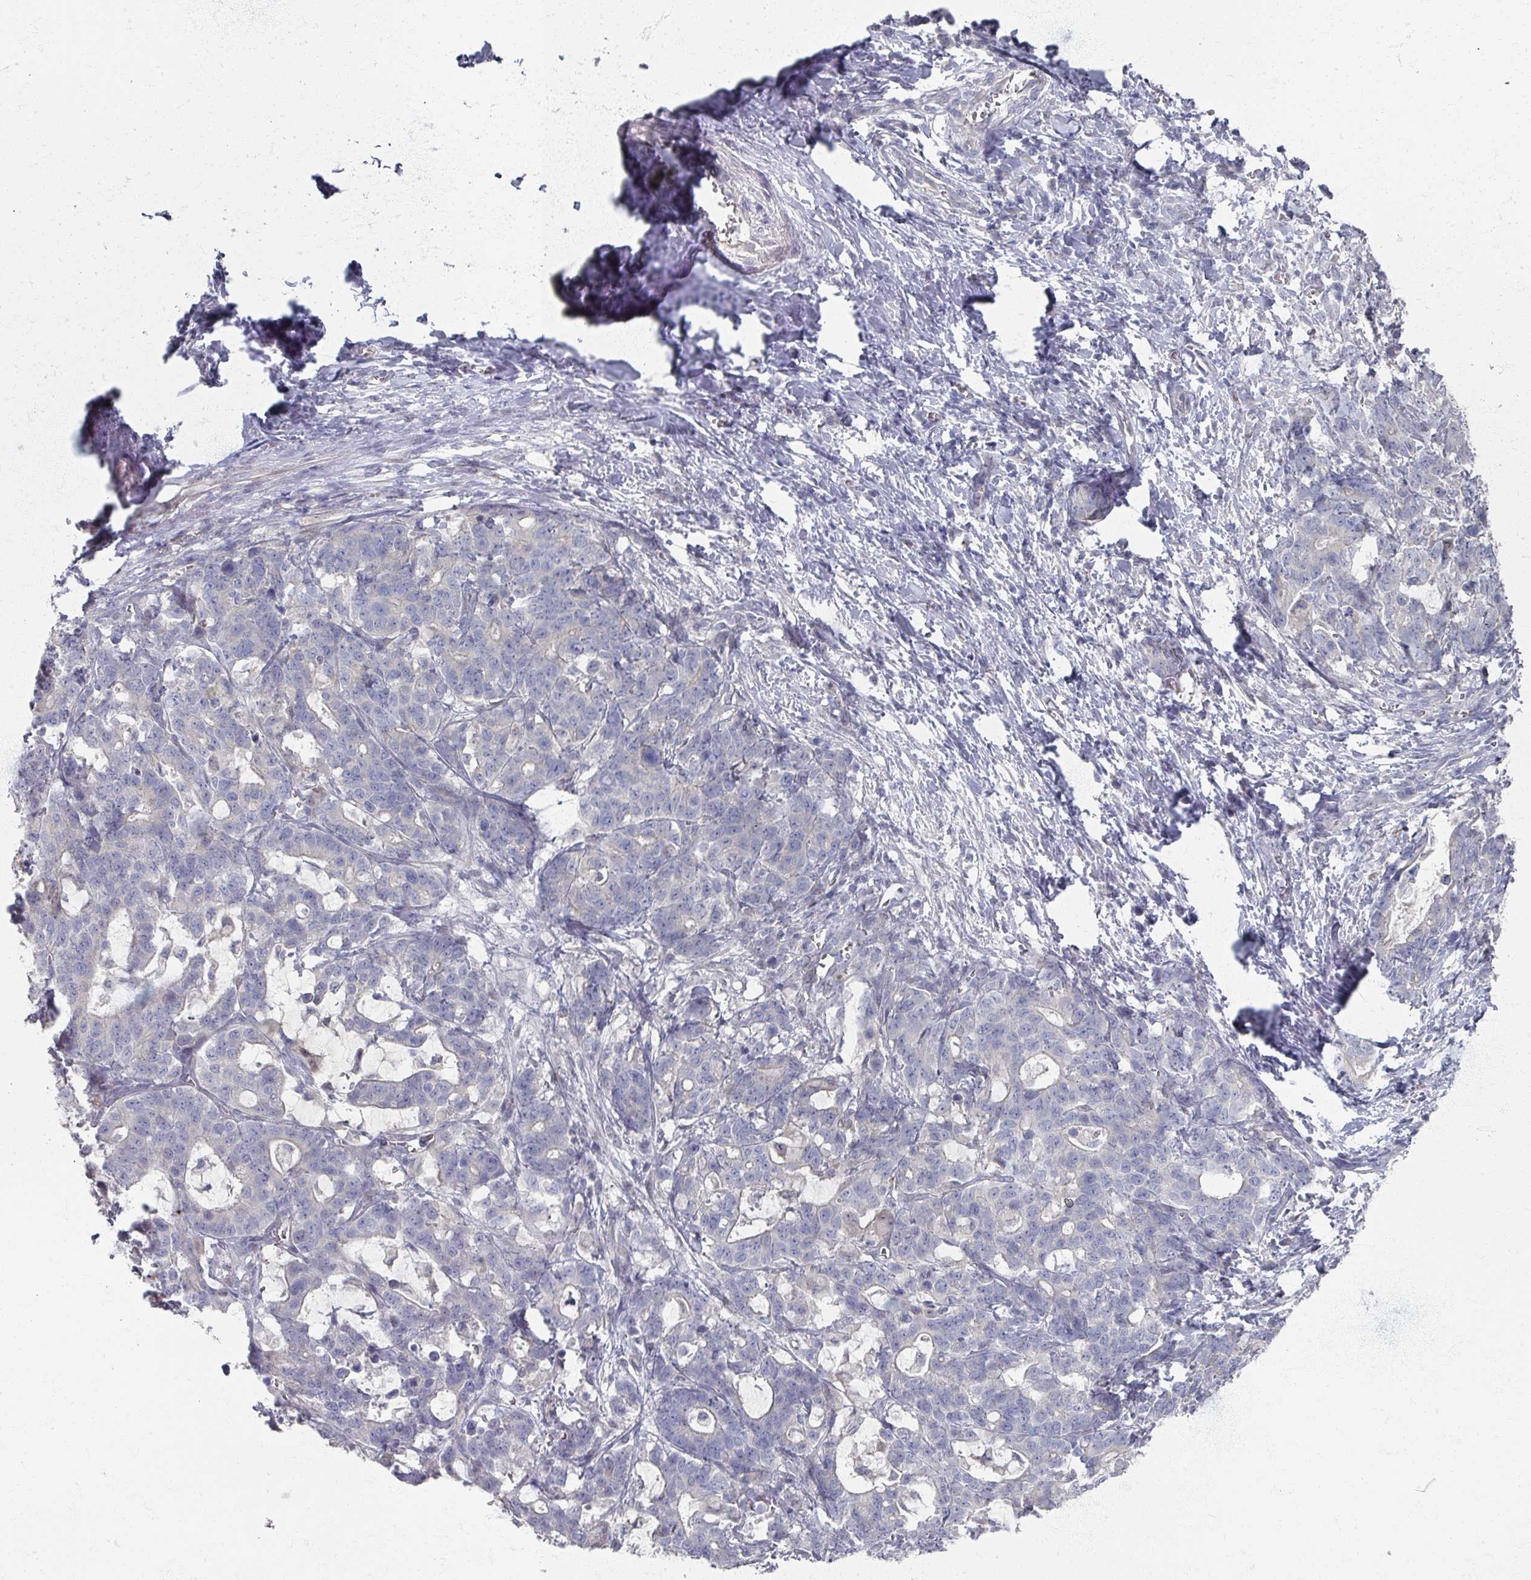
{"staining": {"intensity": "negative", "quantity": "none", "location": "none"}, "tissue": "stomach cancer", "cell_type": "Tumor cells", "image_type": "cancer", "snomed": [{"axis": "morphology", "description": "Normal tissue, NOS"}, {"axis": "morphology", "description": "Adenocarcinoma, NOS"}, {"axis": "topography", "description": "Stomach"}], "caption": "Tumor cells are negative for brown protein staining in stomach cancer.", "gene": "TTYH3", "patient": {"sex": "female", "age": 64}}